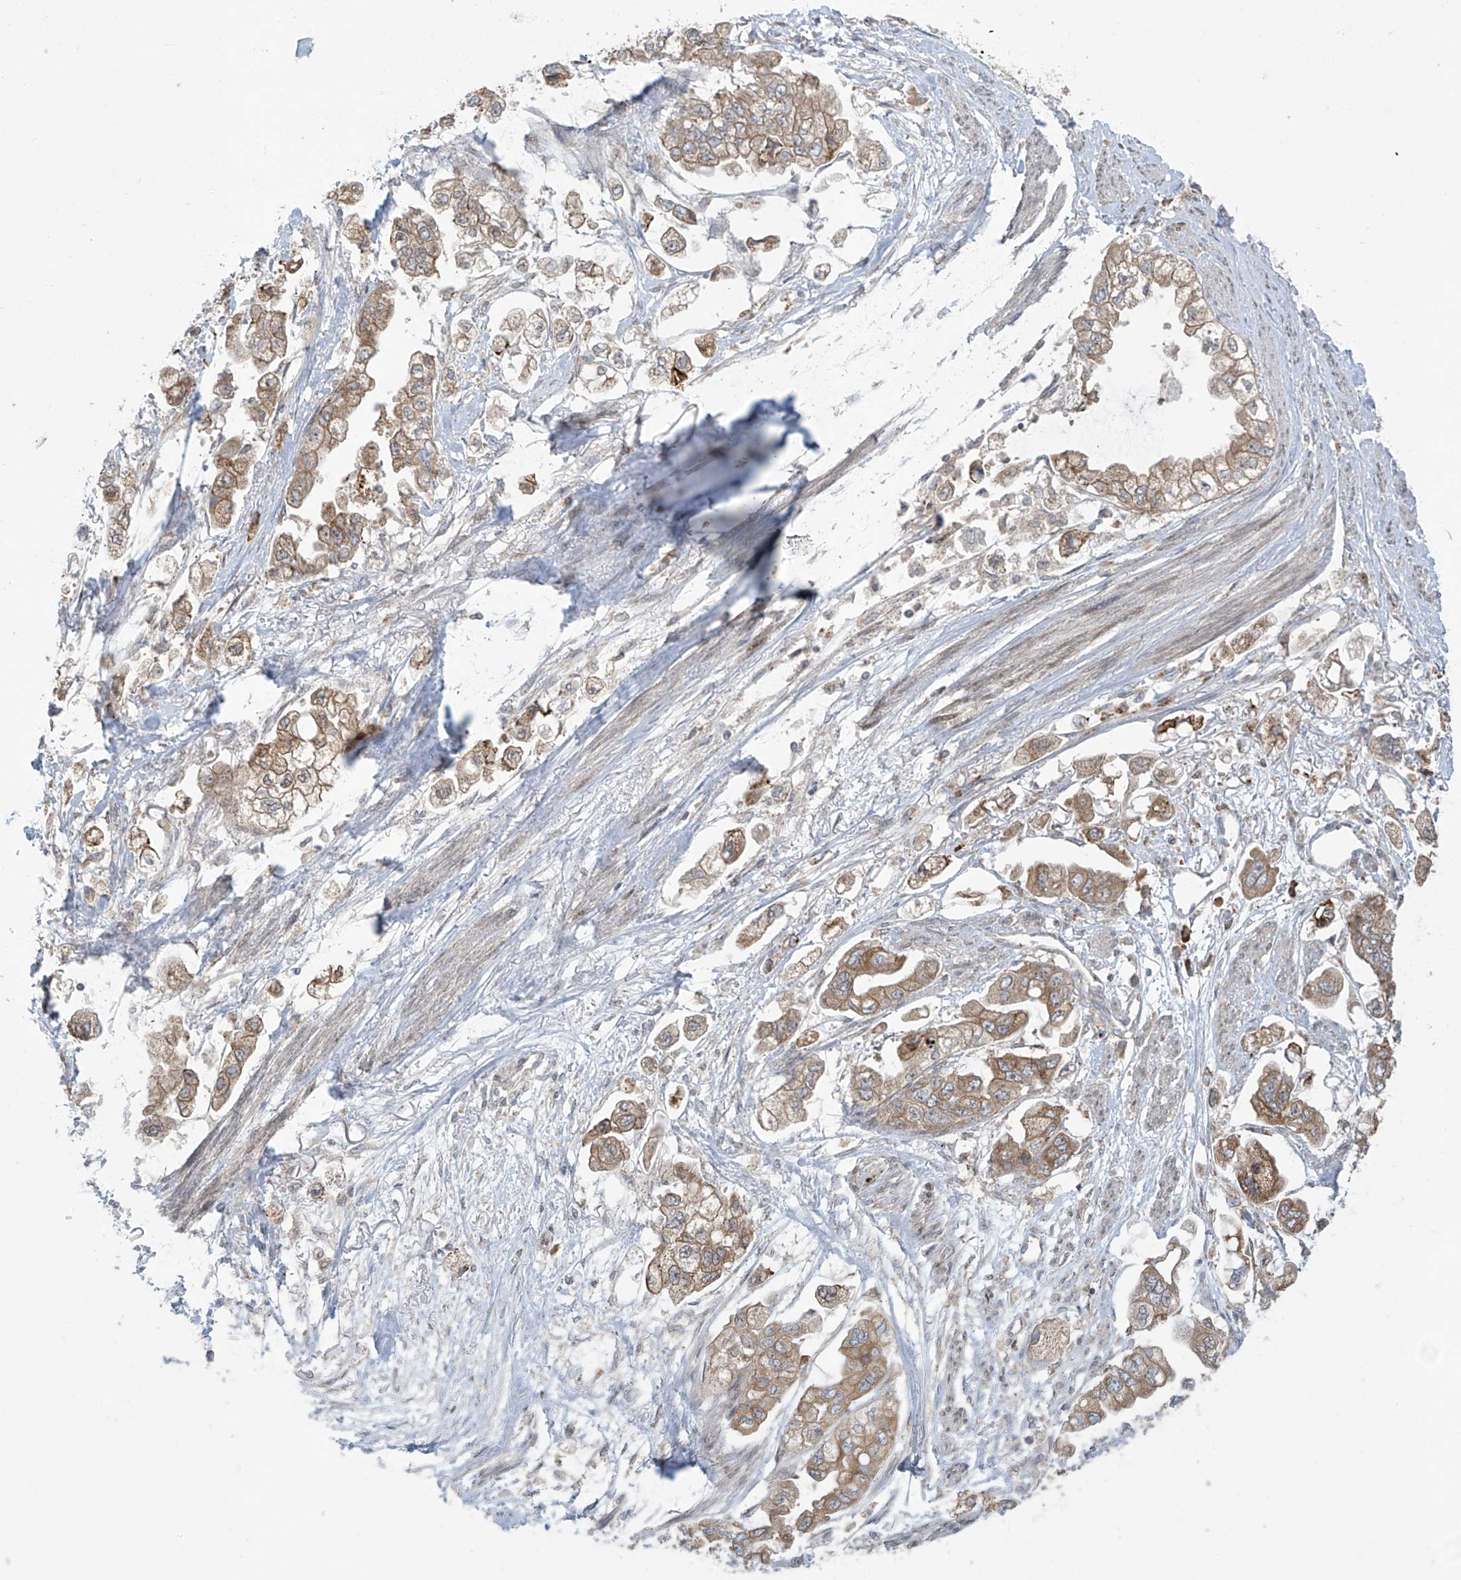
{"staining": {"intensity": "moderate", "quantity": ">75%", "location": "cytoplasmic/membranous"}, "tissue": "stomach cancer", "cell_type": "Tumor cells", "image_type": "cancer", "snomed": [{"axis": "morphology", "description": "Adenocarcinoma, NOS"}, {"axis": "topography", "description": "Stomach"}], "caption": "Adenocarcinoma (stomach) stained with DAB (3,3'-diaminobenzidine) immunohistochemistry shows medium levels of moderate cytoplasmic/membranous staining in about >75% of tumor cells. Nuclei are stained in blue.", "gene": "PPAT", "patient": {"sex": "male", "age": 62}}